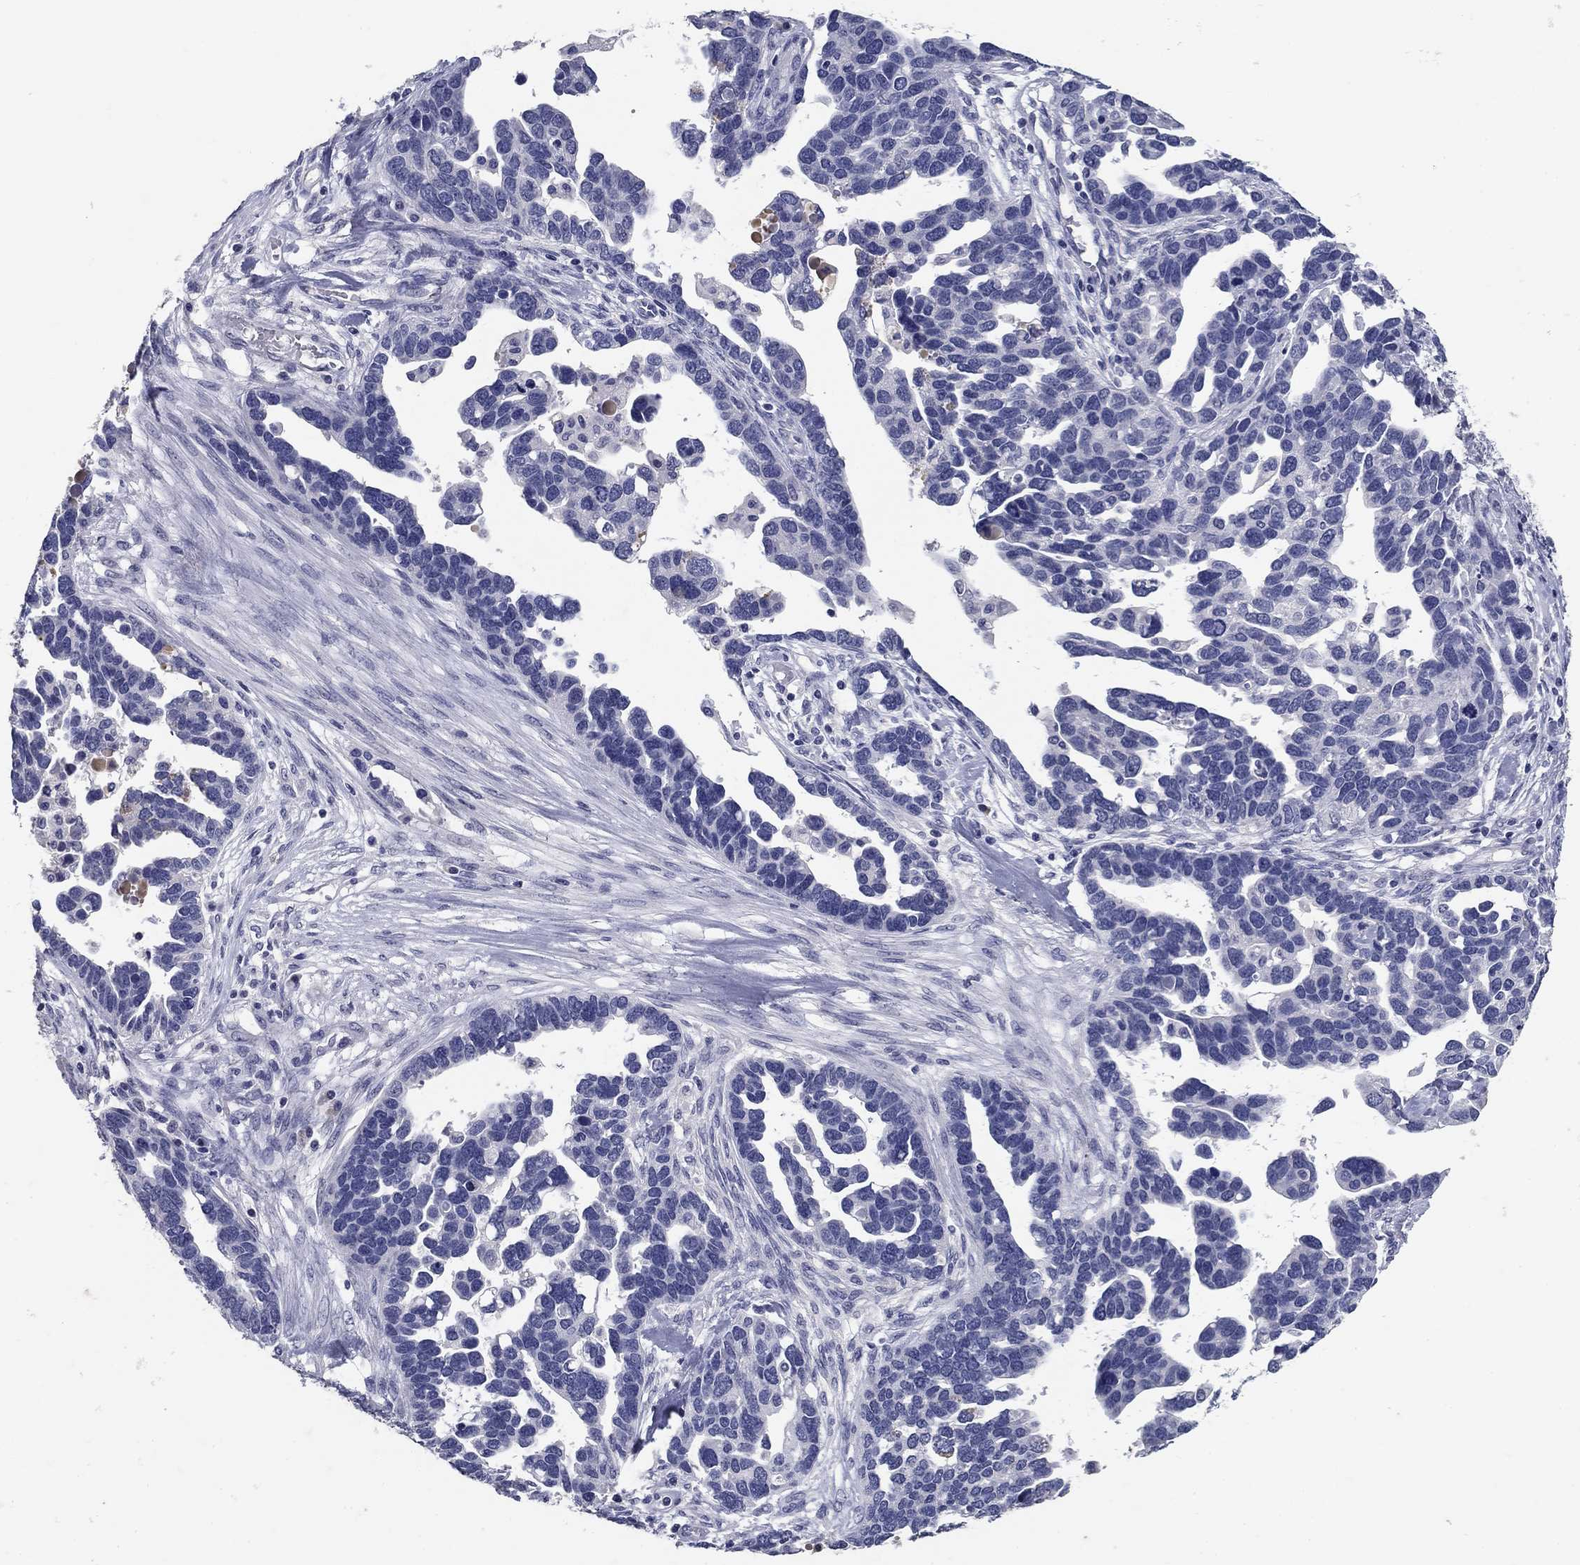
{"staining": {"intensity": "negative", "quantity": "none", "location": "none"}, "tissue": "ovarian cancer", "cell_type": "Tumor cells", "image_type": "cancer", "snomed": [{"axis": "morphology", "description": "Cystadenocarcinoma, serous, NOS"}, {"axis": "topography", "description": "Ovary"}], "caption": "An immunohistochemistry (IHC) micrograph of ovarian cancer (serous cystadenocarcinoma) is shown. There is no staining in tumor cells of ovarian cancer (serous cystadenocarcinoma).", "gene": "POMC", "patient": {"sex": "female", "age": 54}}